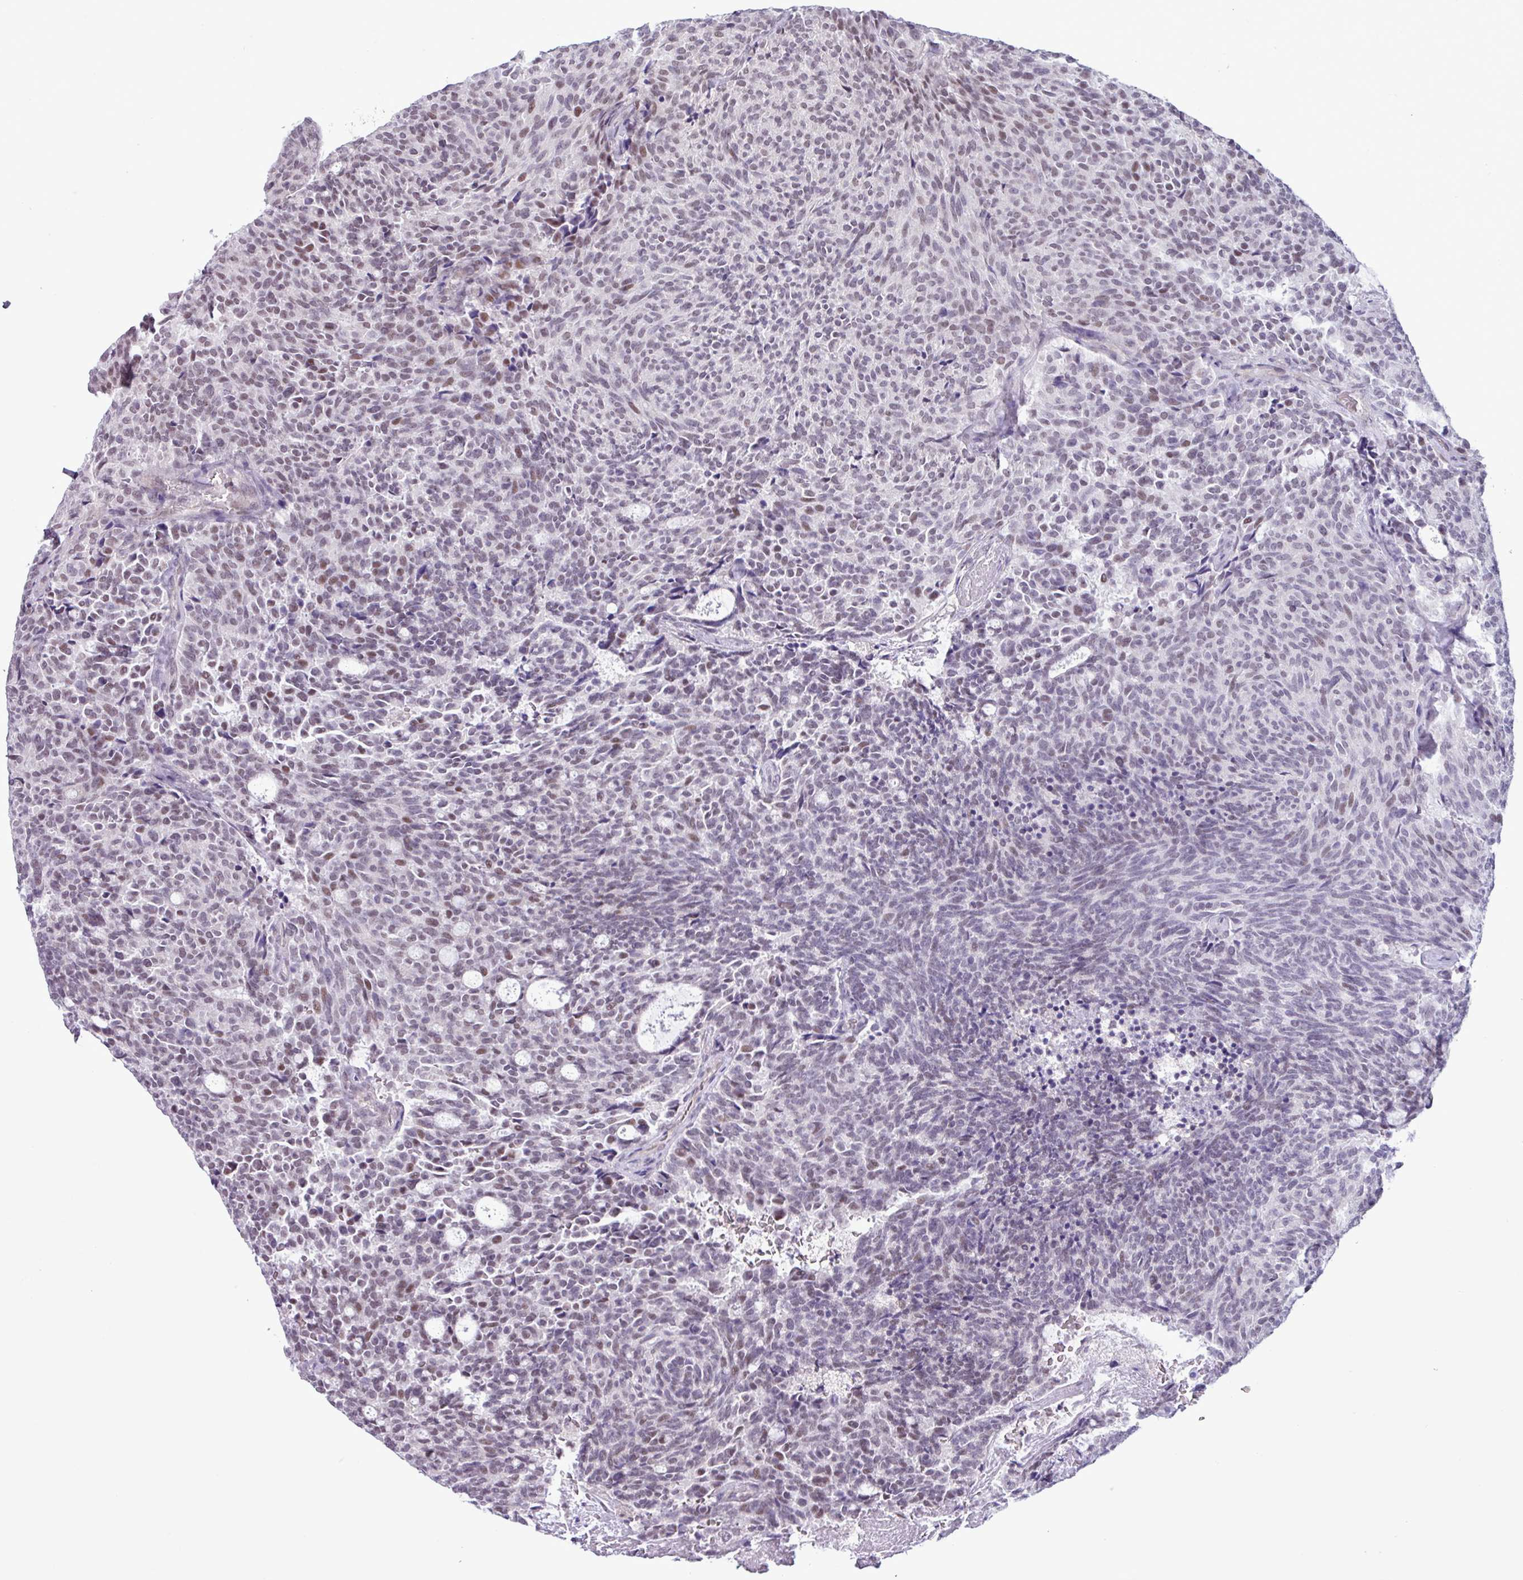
{"staining": {"intensity": "moderate", "quantity": "<25%", "location": "nuclear"}, "tissue": "carcinoid", "cell_type": "Tumor cells", "image_type": "cancer", "snomed": [{"axis": "morphology", "description": "Carcinoid, malignant, NOS"}, {"axis": "topography", "description": "Pancreas"}], "caption": "Tumor cells demonstrate low levels of moderate nuclear staining in approximately <25% of cells in human malignant carcinoid.", "gene": "NOTCH2", "patient": {"sex": "female", "age": 54}}